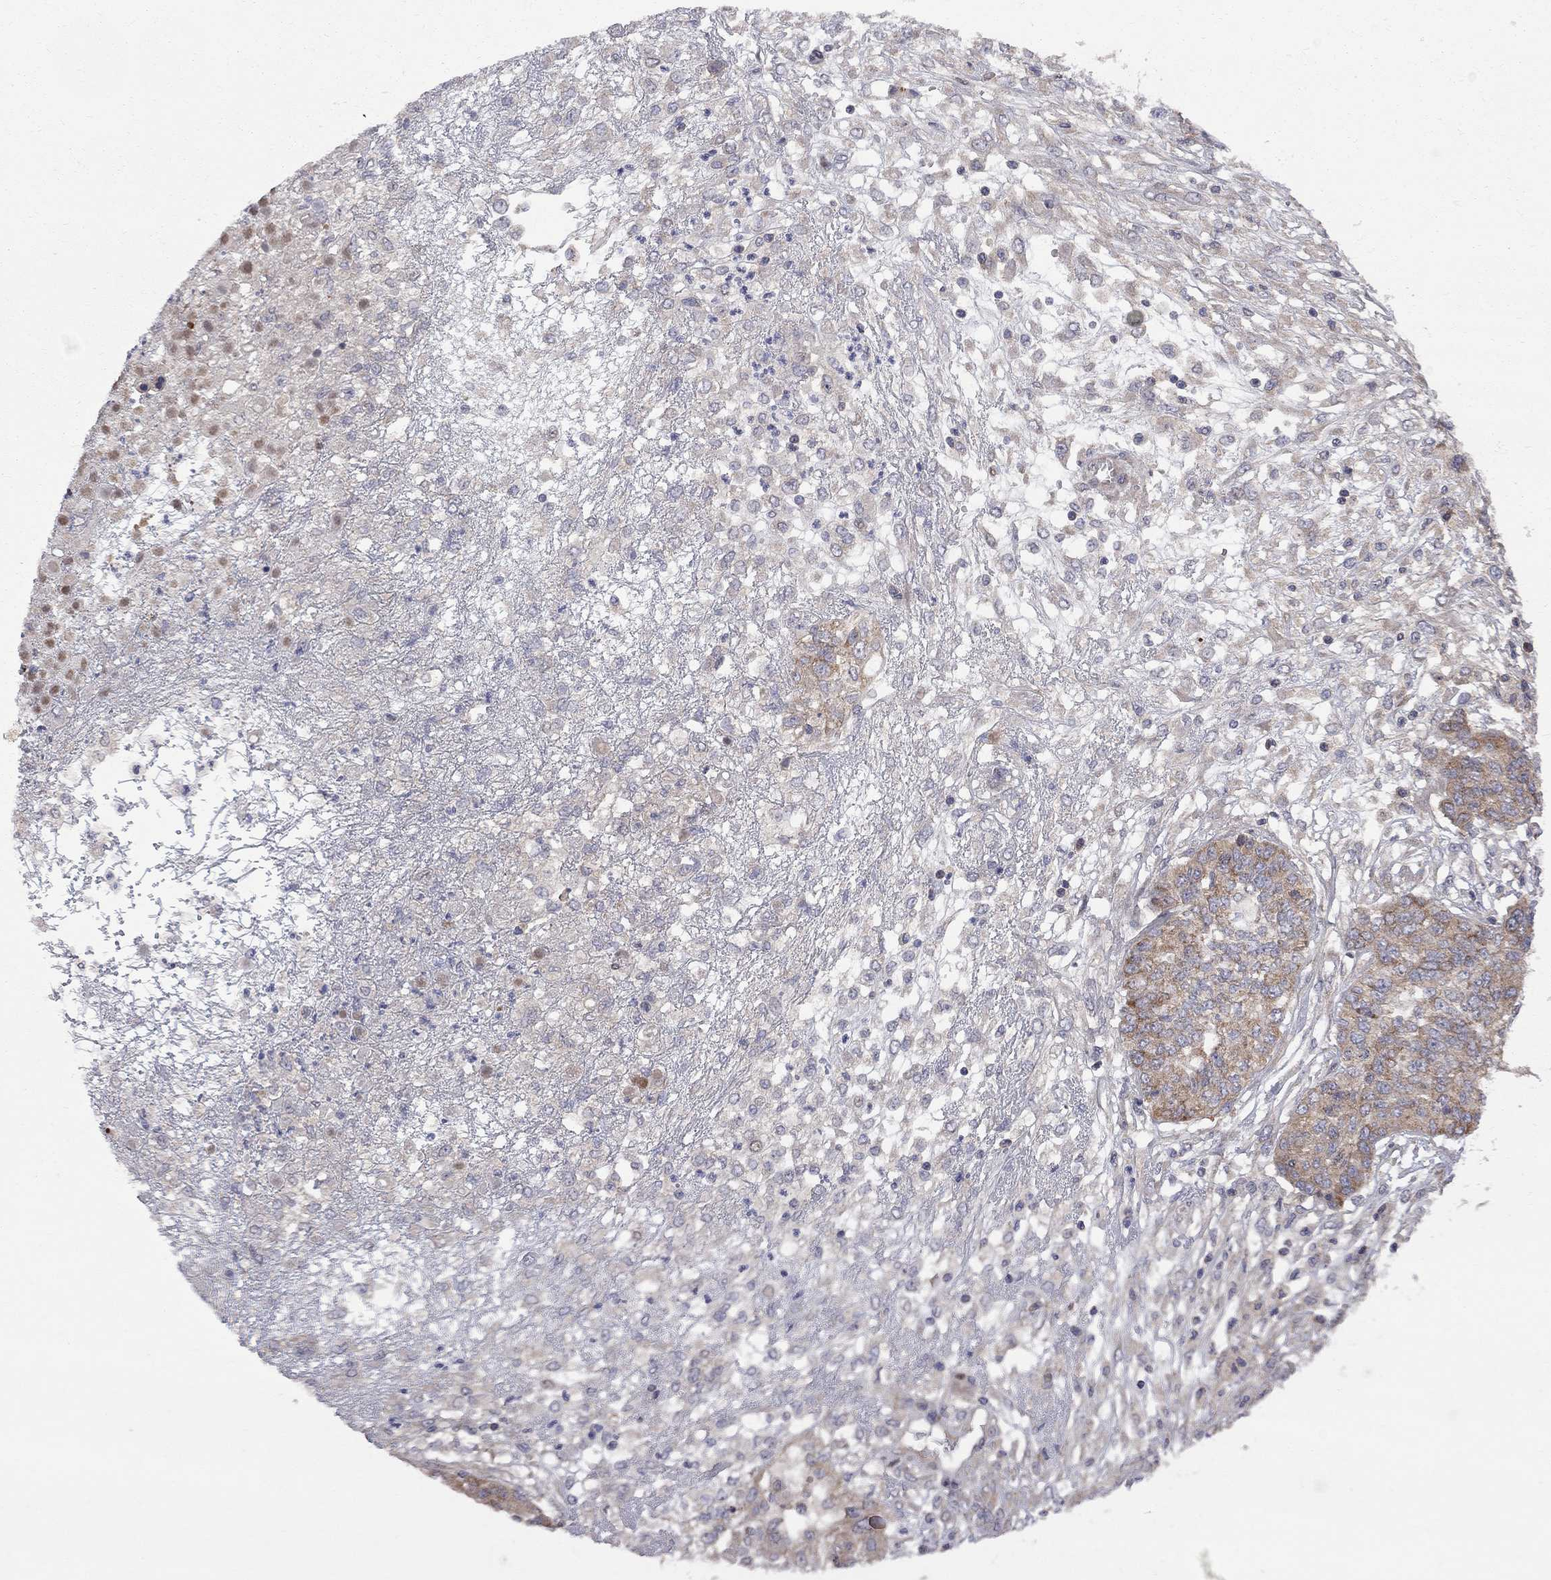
{"staining": {"intensity": "moderate", "quantity": "<25%", "location": "cytoplasmic/membranous"}, "tissue": "ovarian cancer", "cell_type": "Tumor cells", "image_type": "cancer", "snomed": [{"axis": "morphology", "description": "Cystadenocarcinoma, serous, NOS"}, {"axis": "topography", "description": "Ovary"}], "caption": "Approximately <25% of tumor cells in human ovarian cancer demonstrate moderate cytoplasmic/membranous protein expression as visualized by brown immunohistochemical staining.", "gene": "CNOT11", "patient": {"sex": "female", "age": 67}}